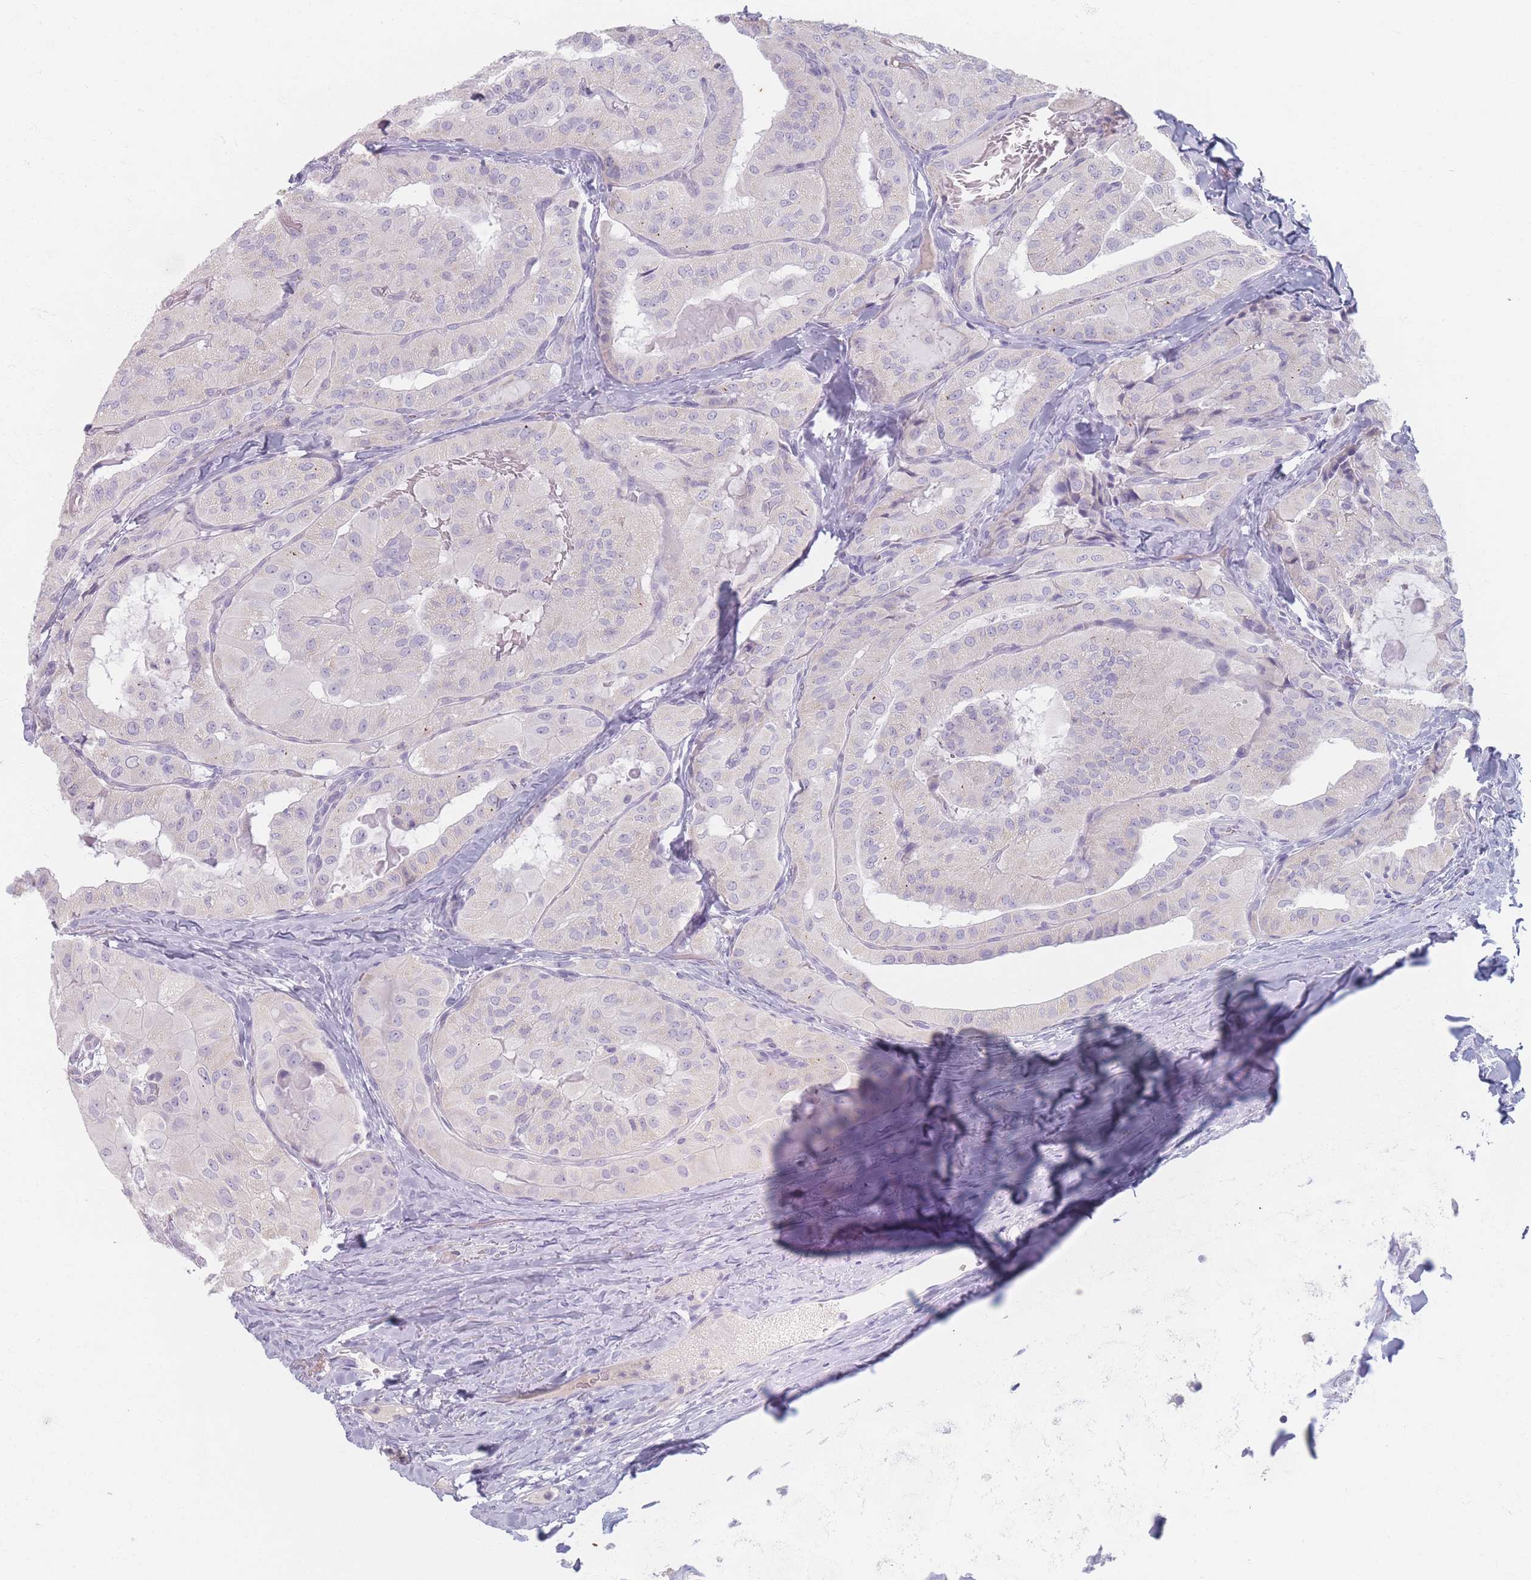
{"staining": {"intensity": "negative", "quantity": "none", "location": "none"}, "tissue": "thyroid cancer", "cell_type": "Tumor cells", "image_type": "cancer", "snomed": [{"axis": "morphology", "description": "Normal tissue, NOS"}, {"axis": "morphology", "description": "Papillary adenocarcinoma, NOS"}, {"axis": "topography", "description": "Thyroid gland"}], "caption": "The photomicrograph shows no significant positivity in tumor cells of thyroid cancer (papillary adenocarcinoma).", "gene": "PIGM", "patient": {"sex": "female", "age": 59}}